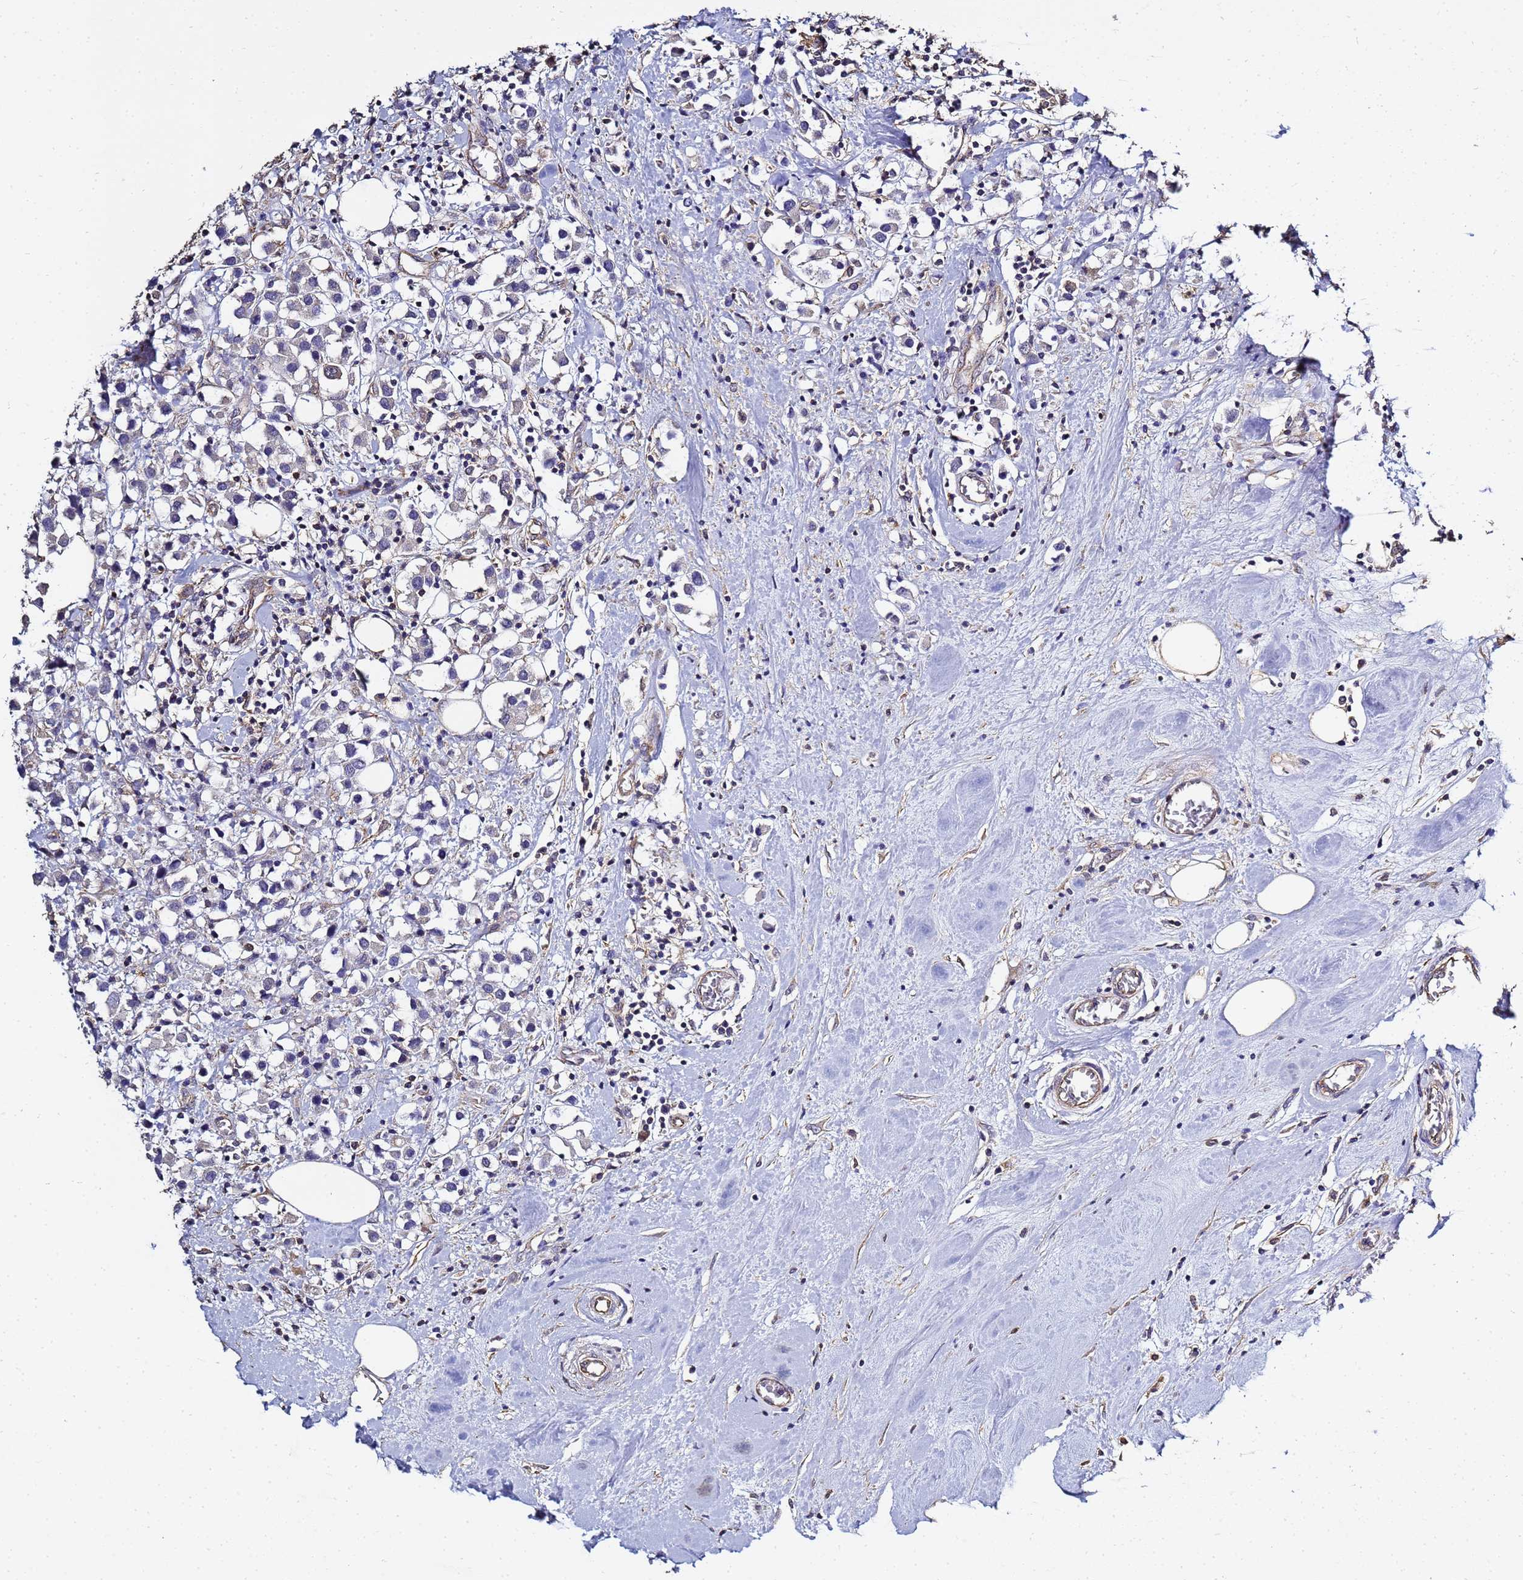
{"staining": {"intensity": "negative", "quantity": "none", "location": "none"}, "tissue": "breast cancer", "cell_type": "Tumor cells", "image_type": "cancer", "snomed": [{"axis": "morphology", "description": "Duct carcinoma"}, {"axis": "topography", "description": "Breast"}], "caption": "This is a histopathology image of immunohistochemistry staining of breast cancer (infiltrating ductal carcinoma), which shows no staining in tumor cells.", "gene": "ENOPH1", "patient": {"sex": "female", "age": 61}}